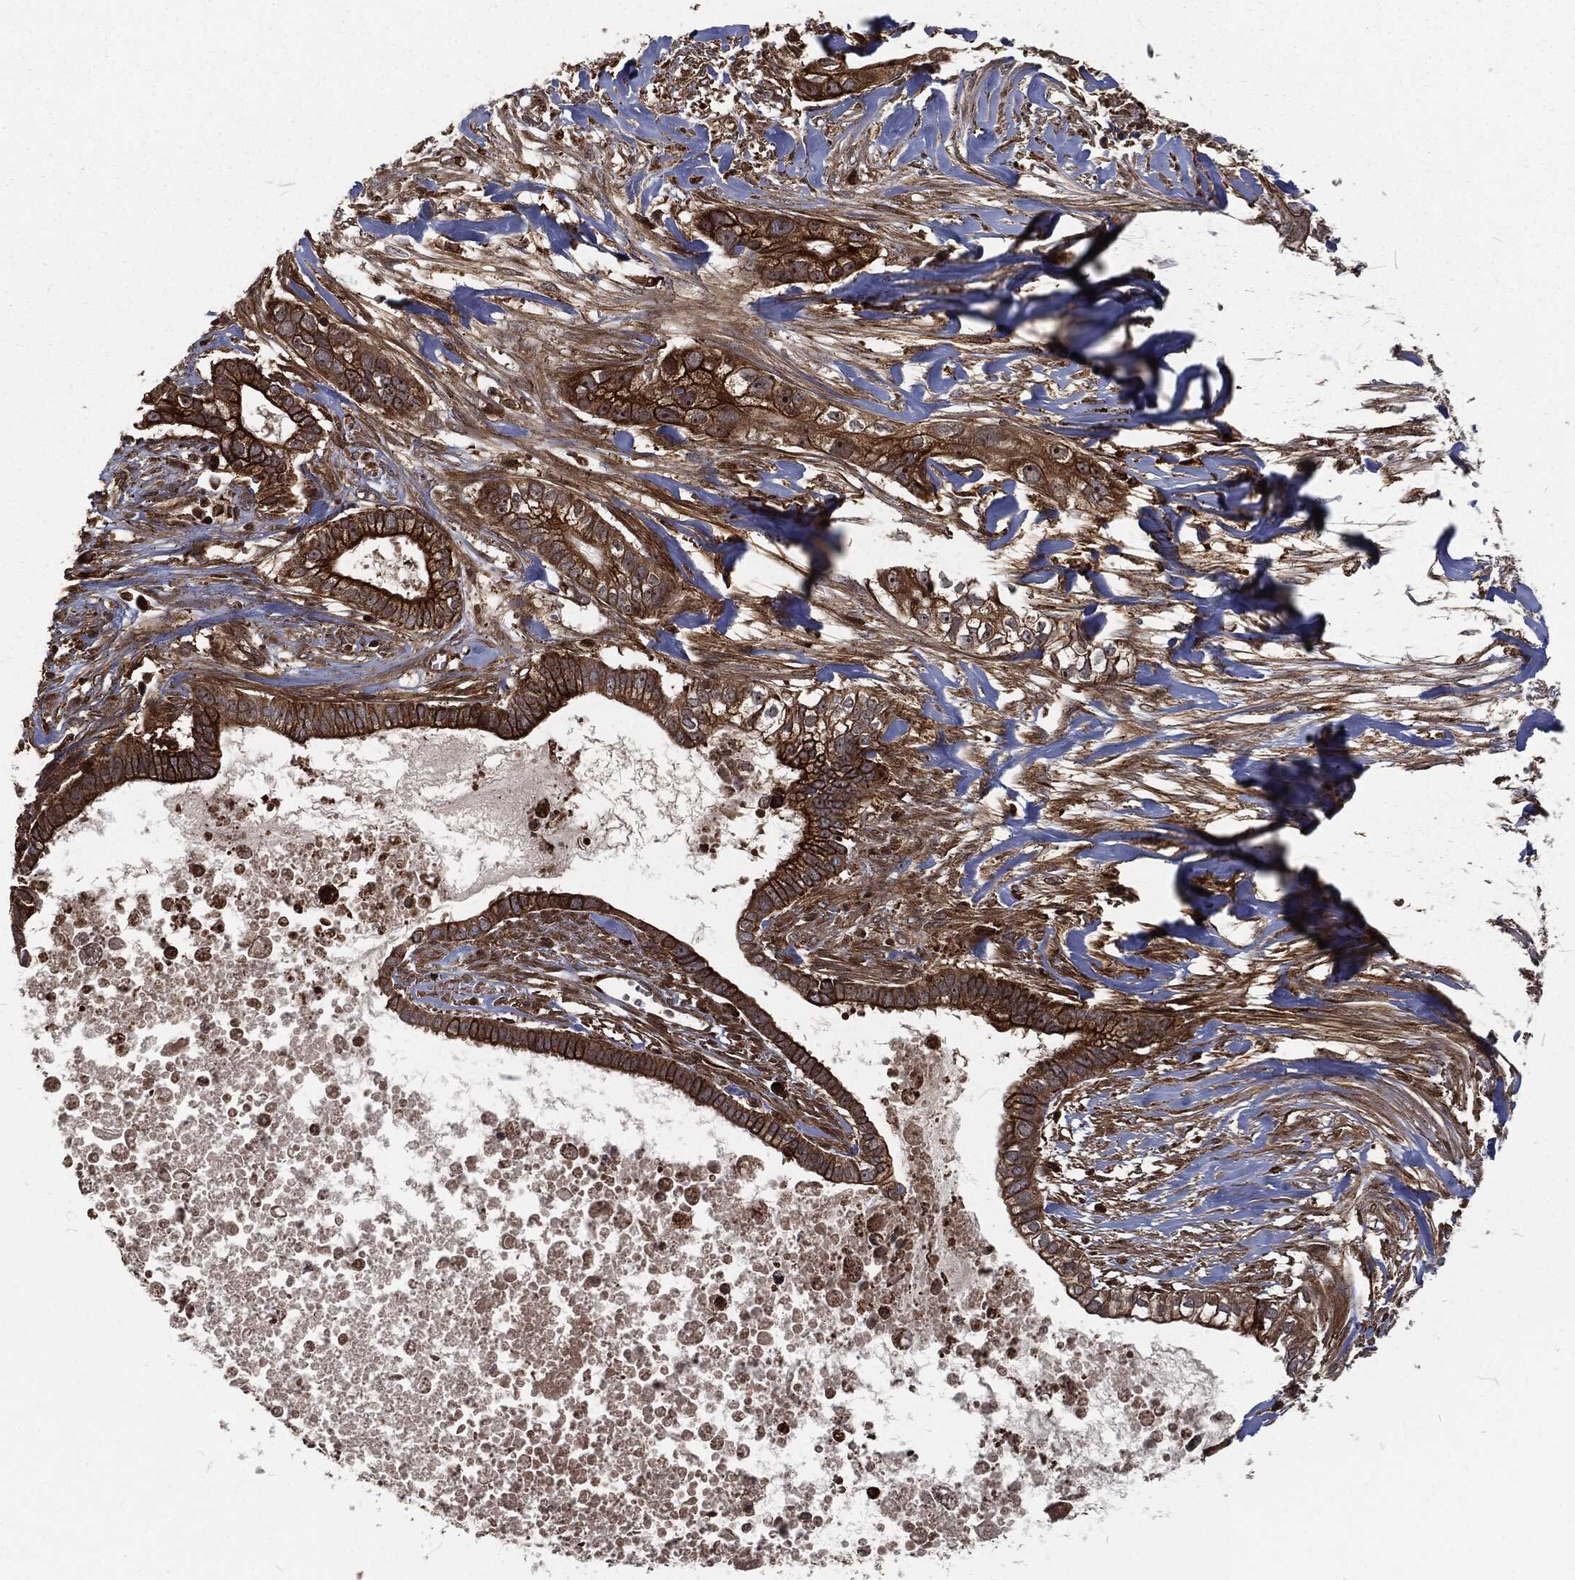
{"staining": {"intensity": "strong", "quantity": ">75%", "location": "cytoplasmic/membranous"}, "tissue": "pancreatic cancer", "cell_type": "Tumor cells", "image_type": "cancer", "snomed": [{"axis": "morphology", "description": "Adenocarcinoma, NOS"}, {"axis": "topography", "description": "Pancreas"}], "caption": "An immunohistochemistry micrograph of neoplastic tissue is shown. Protein staining in brown shows strong cytoplasmic/membranous positivity in pancreatic cancer within tumor cells.", "gene": "RFTN1", "patient": {"sex": "male", "age": 61}}